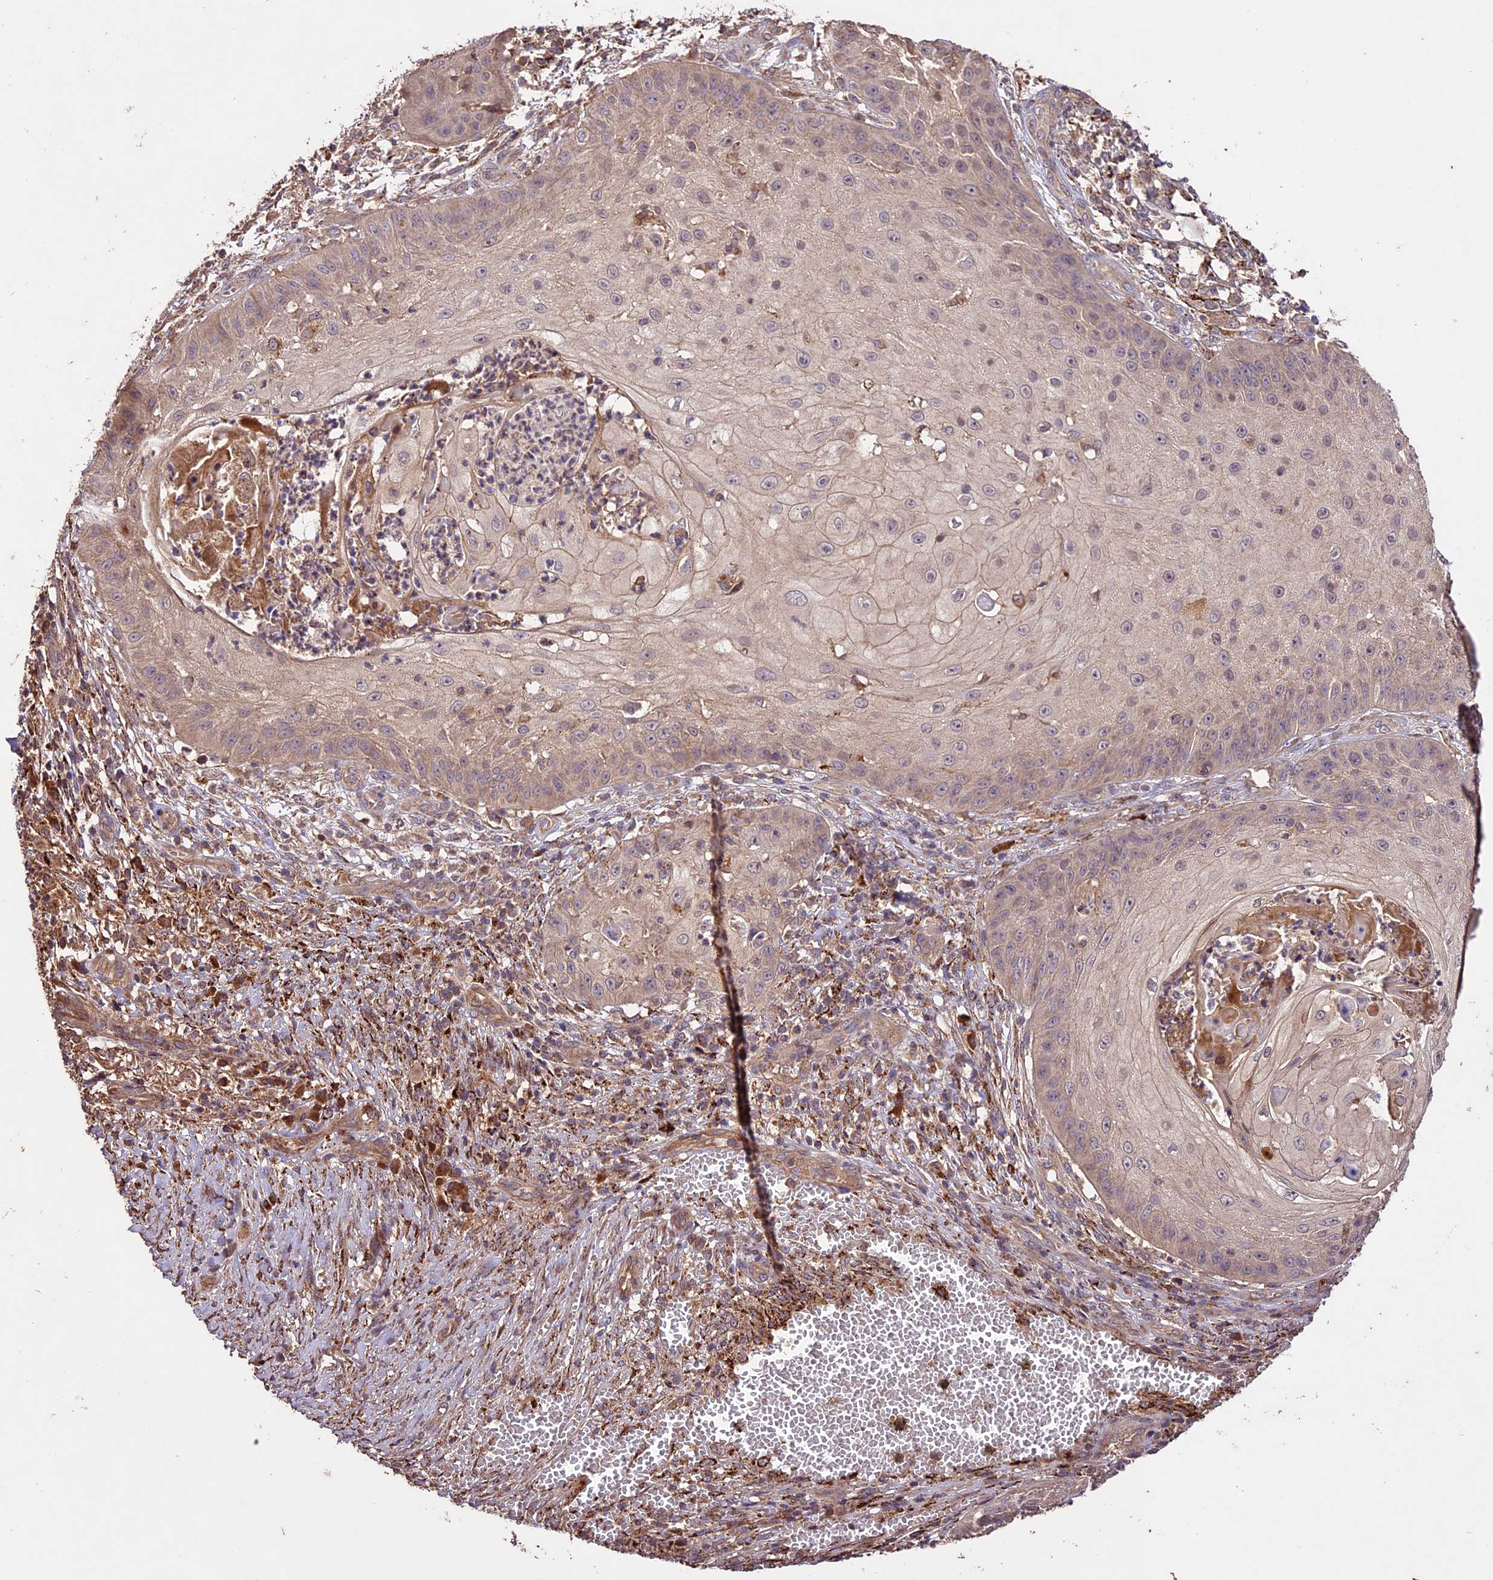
{"staining": {"intensity": "weak", "quantity": "25%-75%", "location": "cytoplasmic/membranous"}, "tissue": "skin cancer", "cell_type": "Tumor cells", "image_type": "cancer", "snomed": [{"axis": "morphology", "description": "Squamous cell carcinoma, NOS"}, {"axis": "topography", "description": "Skin"}], "caption": "A low amount of weak cytoplasmic/membranous staining is present in approximately 25%-75% of tumor cells in skin cancer tissue. (Stains: DAB (3,3'-diaminobenzidine) in brown, nuclei in blue, Microscopy: brightfield microscopy at high magnification).", "gene": "CRLF1", "patient": {"sex": "male", "age": 70}}